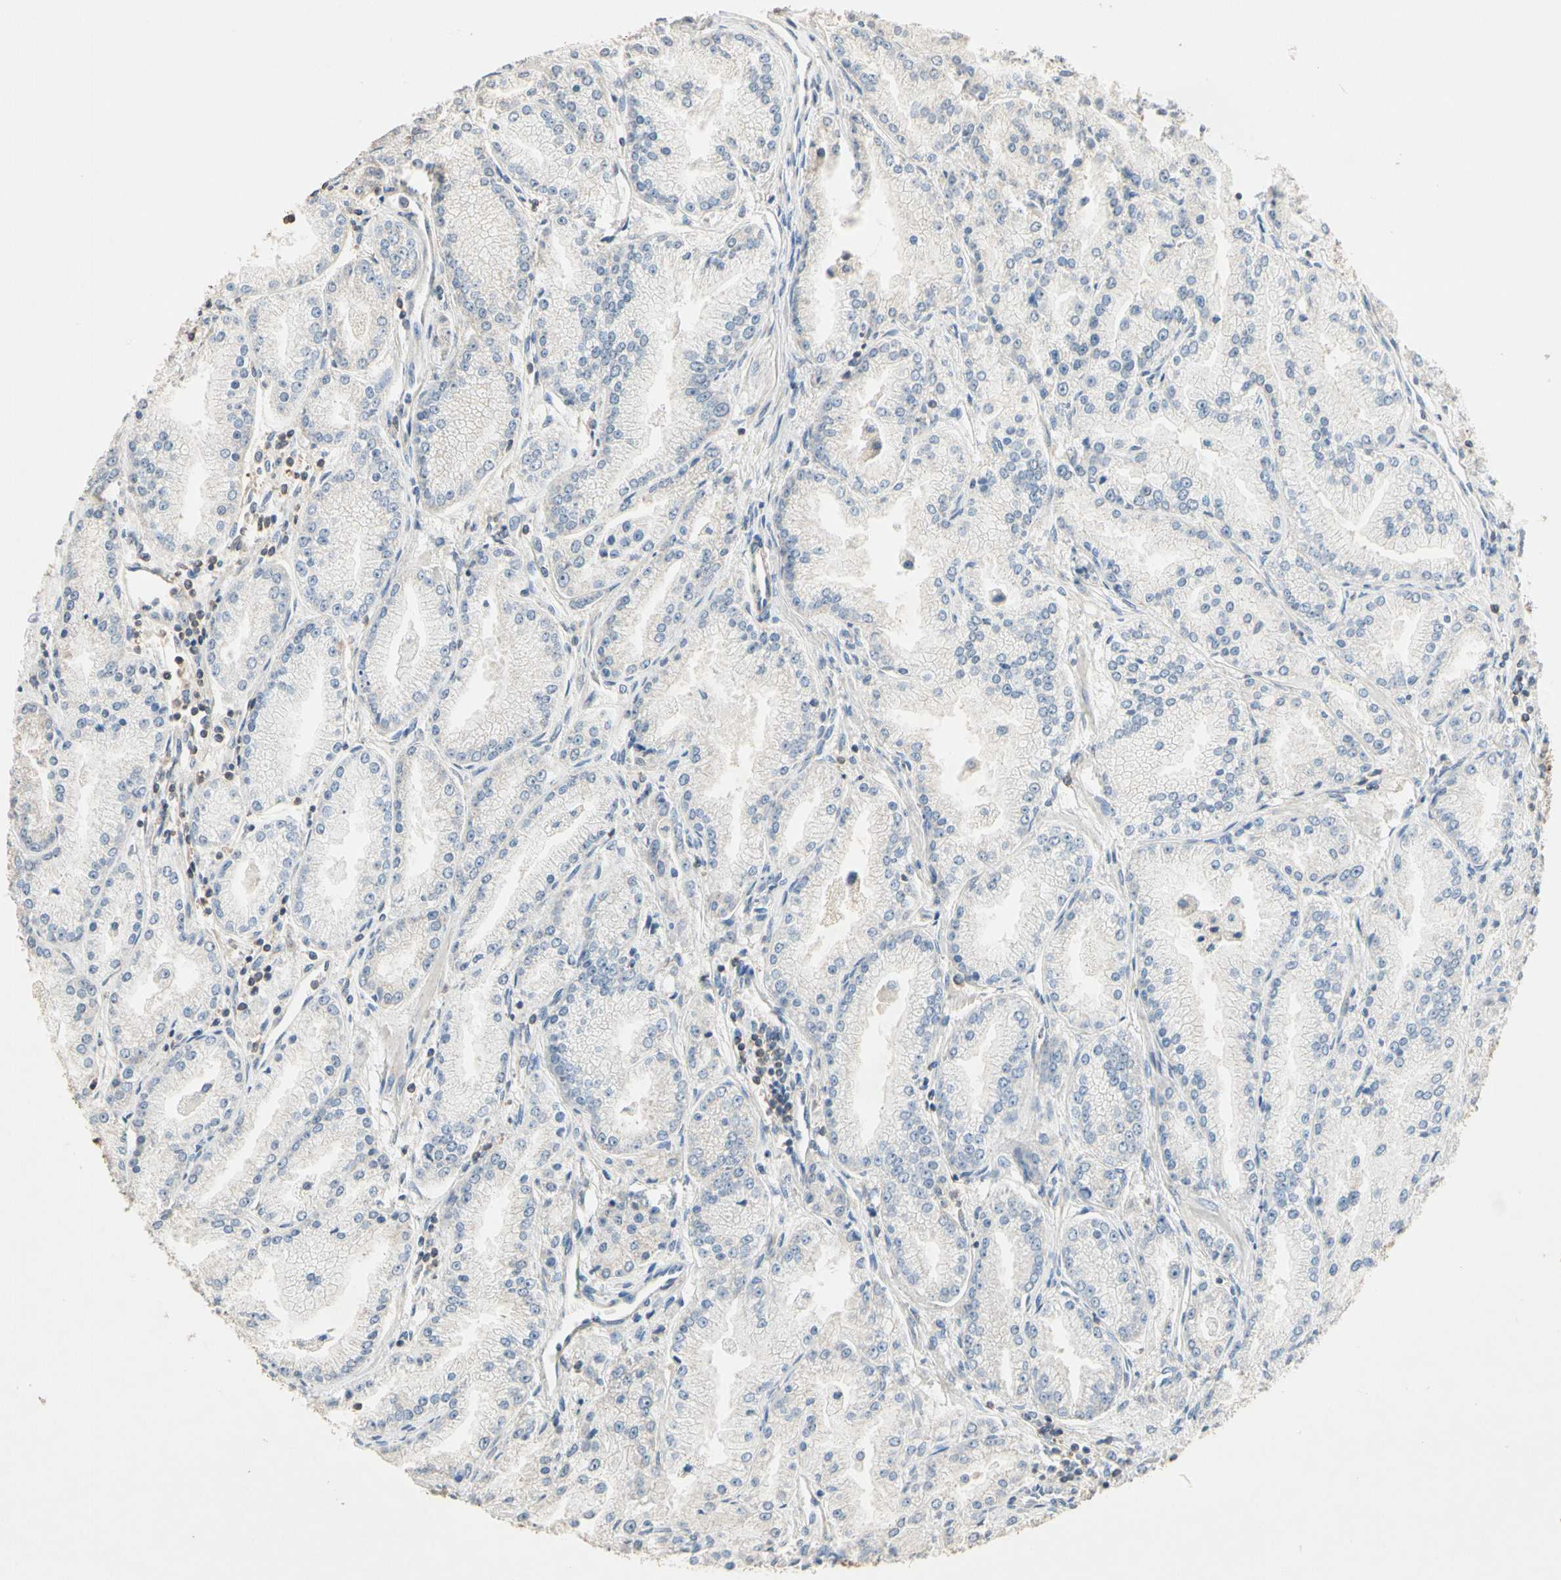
{"staining": {"intensity": "negative", "quantity": "none", "location": "none"}, "tissue": "prostate cancer", "cell_type": "Tumor cells", "image_type": "cancer", "snomed": [{"axis": "morphology", "description": "Adenocarcinoma, High grade"}, {"axis": "topography", "description": "Prostate"}], "caption": "An immunohistochemistry image of prostate cancer is shown. There is no staining in tumor cells of prostate cancer. (Stains: DAB immunohistochemistry (IHC) with hematoxylin counter stain, Microscopy: brightfield microscopy at high magnification).", "gene": "MAP3K10", "patient": {"sex": "male", "age": 61}}